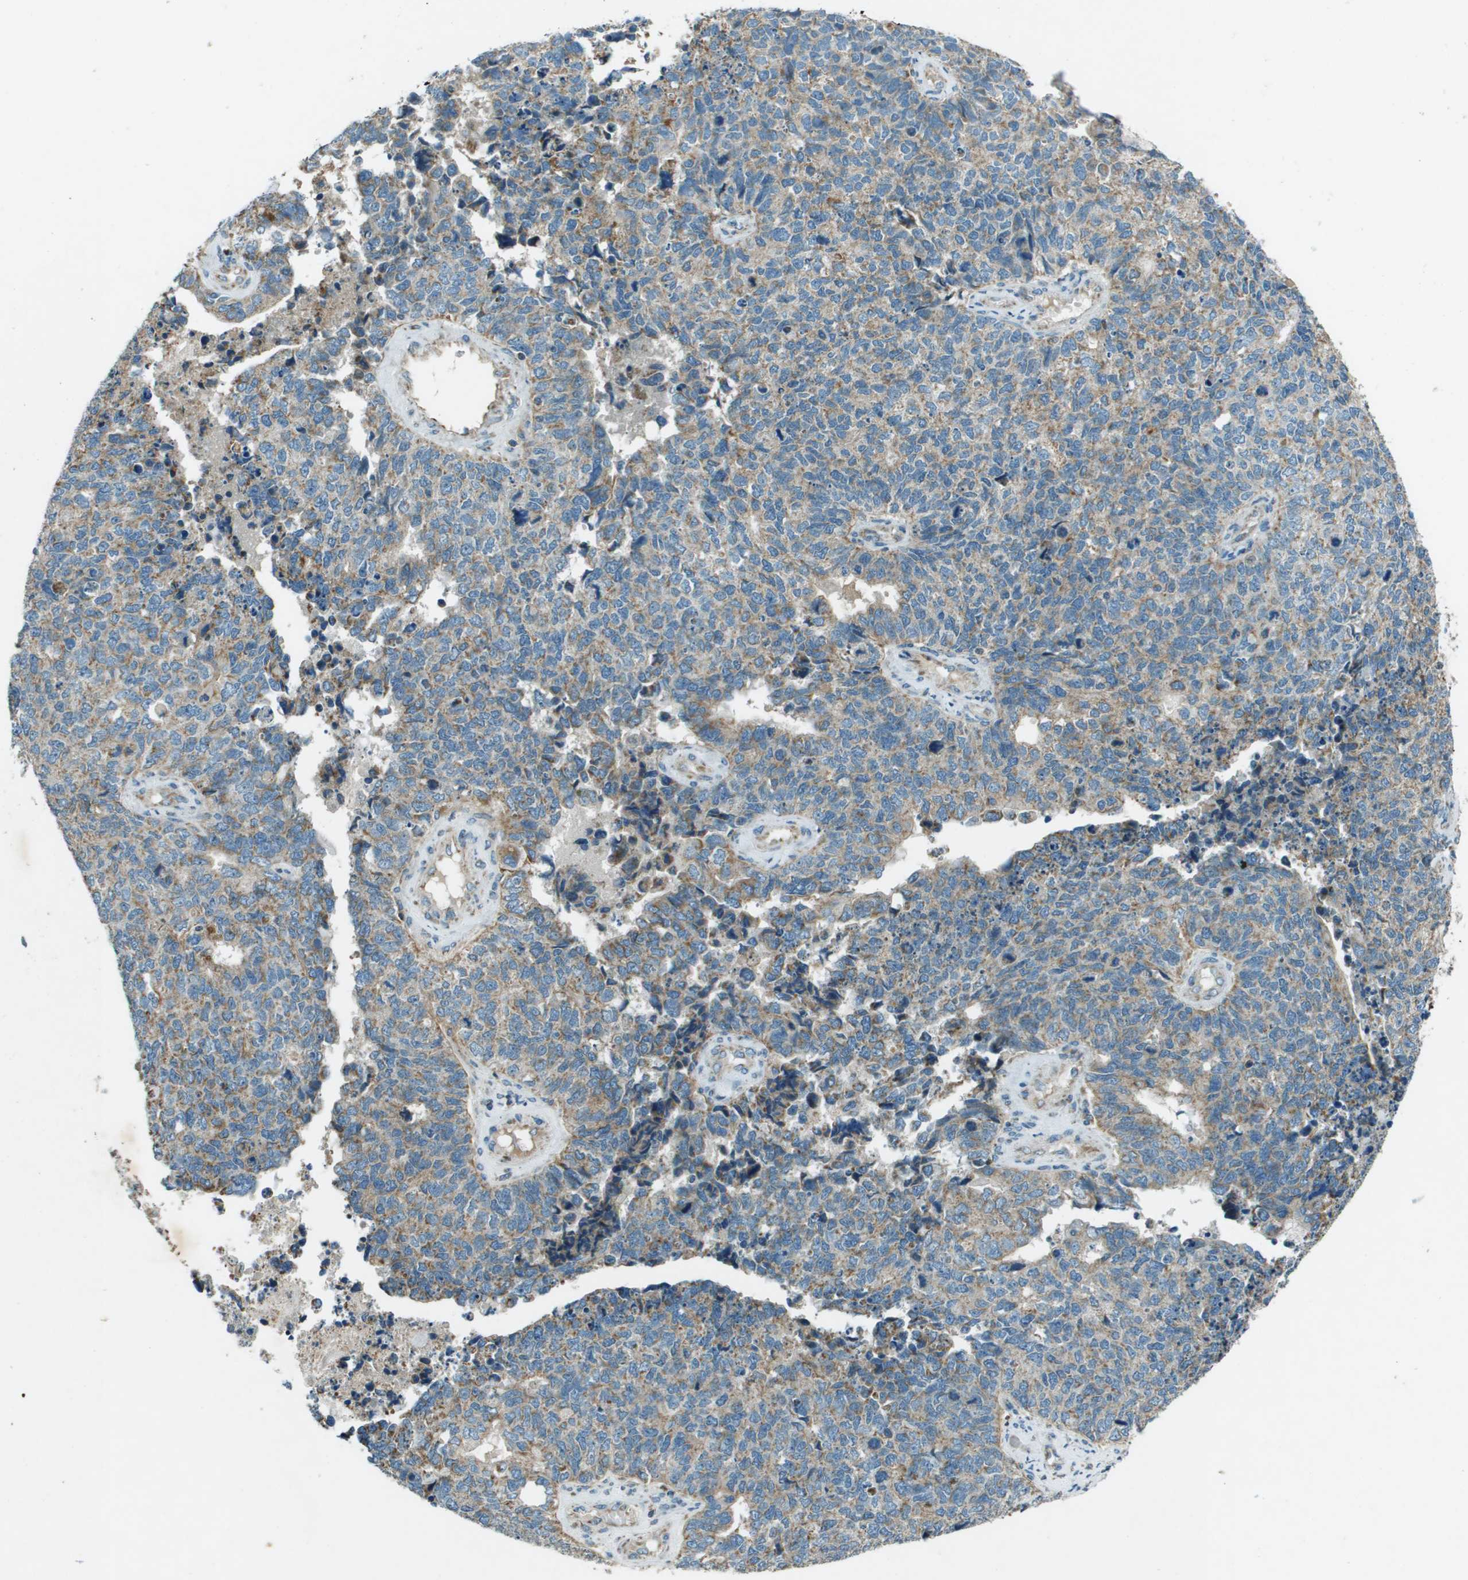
{"staining": {"intensity": "moderate", "quantity": ">75%", "location": "cytoplasmic/membranous"}, "tissue": "cervical cancer", "cell_type": "Tumor cells", "image_type": "cancer", "snomed": [{"axis": "morphology", "description": "Squamous cell carcinoma, NOS"}, {"axis": "topography", "description": "Cervix"}], "caption": "Cervical cancer was stained to show a protein in brown. There is medium levels of moderate cytoplasmic/membranous positivity in about >75% of tumor cells.", "gene": "MIGA1", "patient": {"sex": "female", "age": 63}}